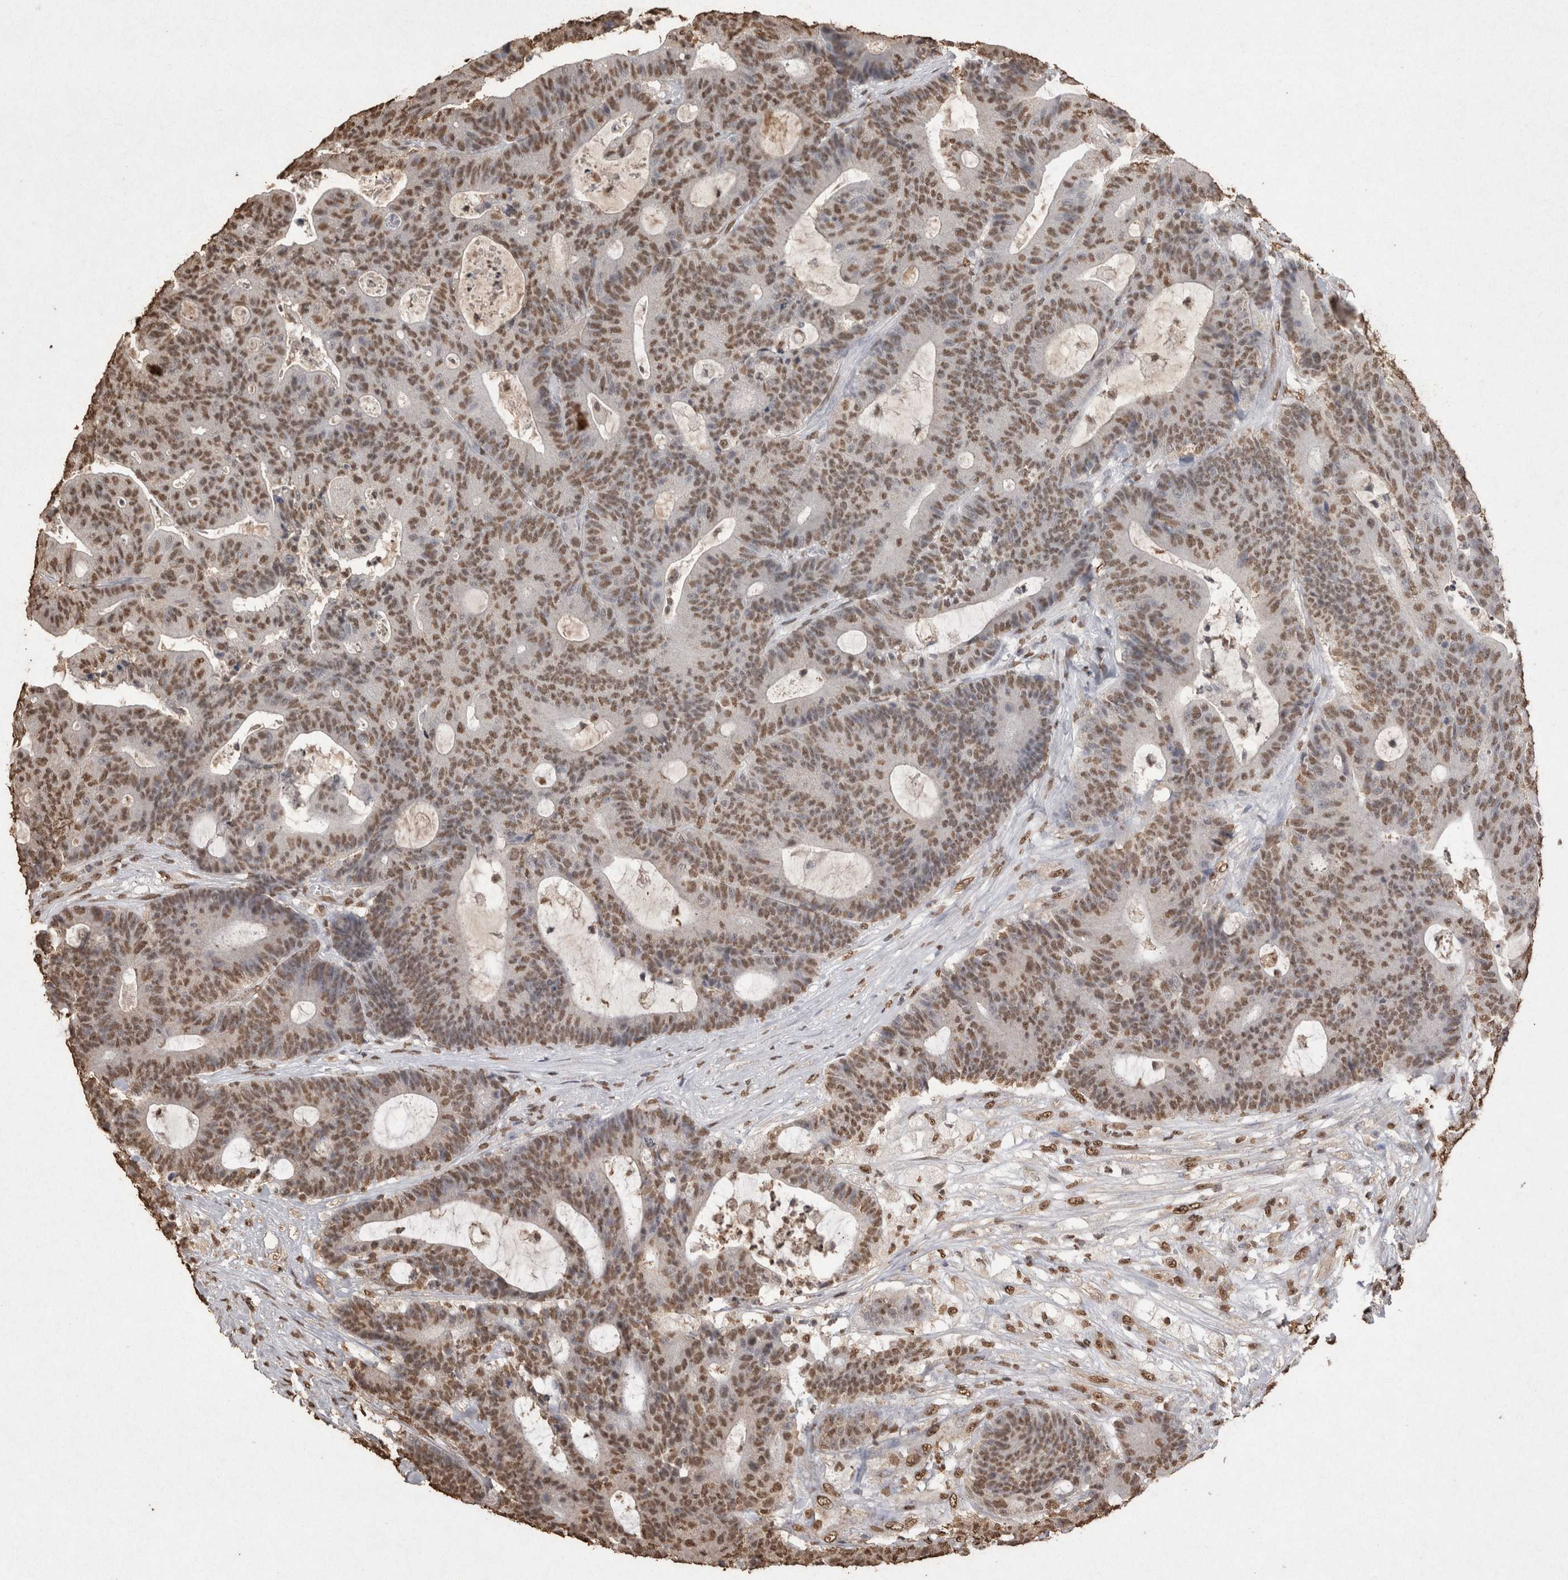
{"staining": {"intensity": "moderate", "quantity": ">75%", "location": "nuclear"}, "tissue": "colorectal cancer", "cell_type": "Tumor cells", "image_type": "cancer", "snomed": [{"axis": "morphology", "description": "Adenocarcinoma, NOS"}, {"axis": "topography", "description": "Colon"}], "caption": "IHC staining of colorectal cancer, which reveals medium levels of moderate nuclear positivity in about >75% of tumor cells indicating moderate nuclear protein expression. The staining was performed using DAB (3,3'-diaminobenzidine) (brown) for protein detection and nuclei were counterstained in hematoxylin (blue).", "gene": "POU5F1", "patient": {"sex": "female", "age": 84}}